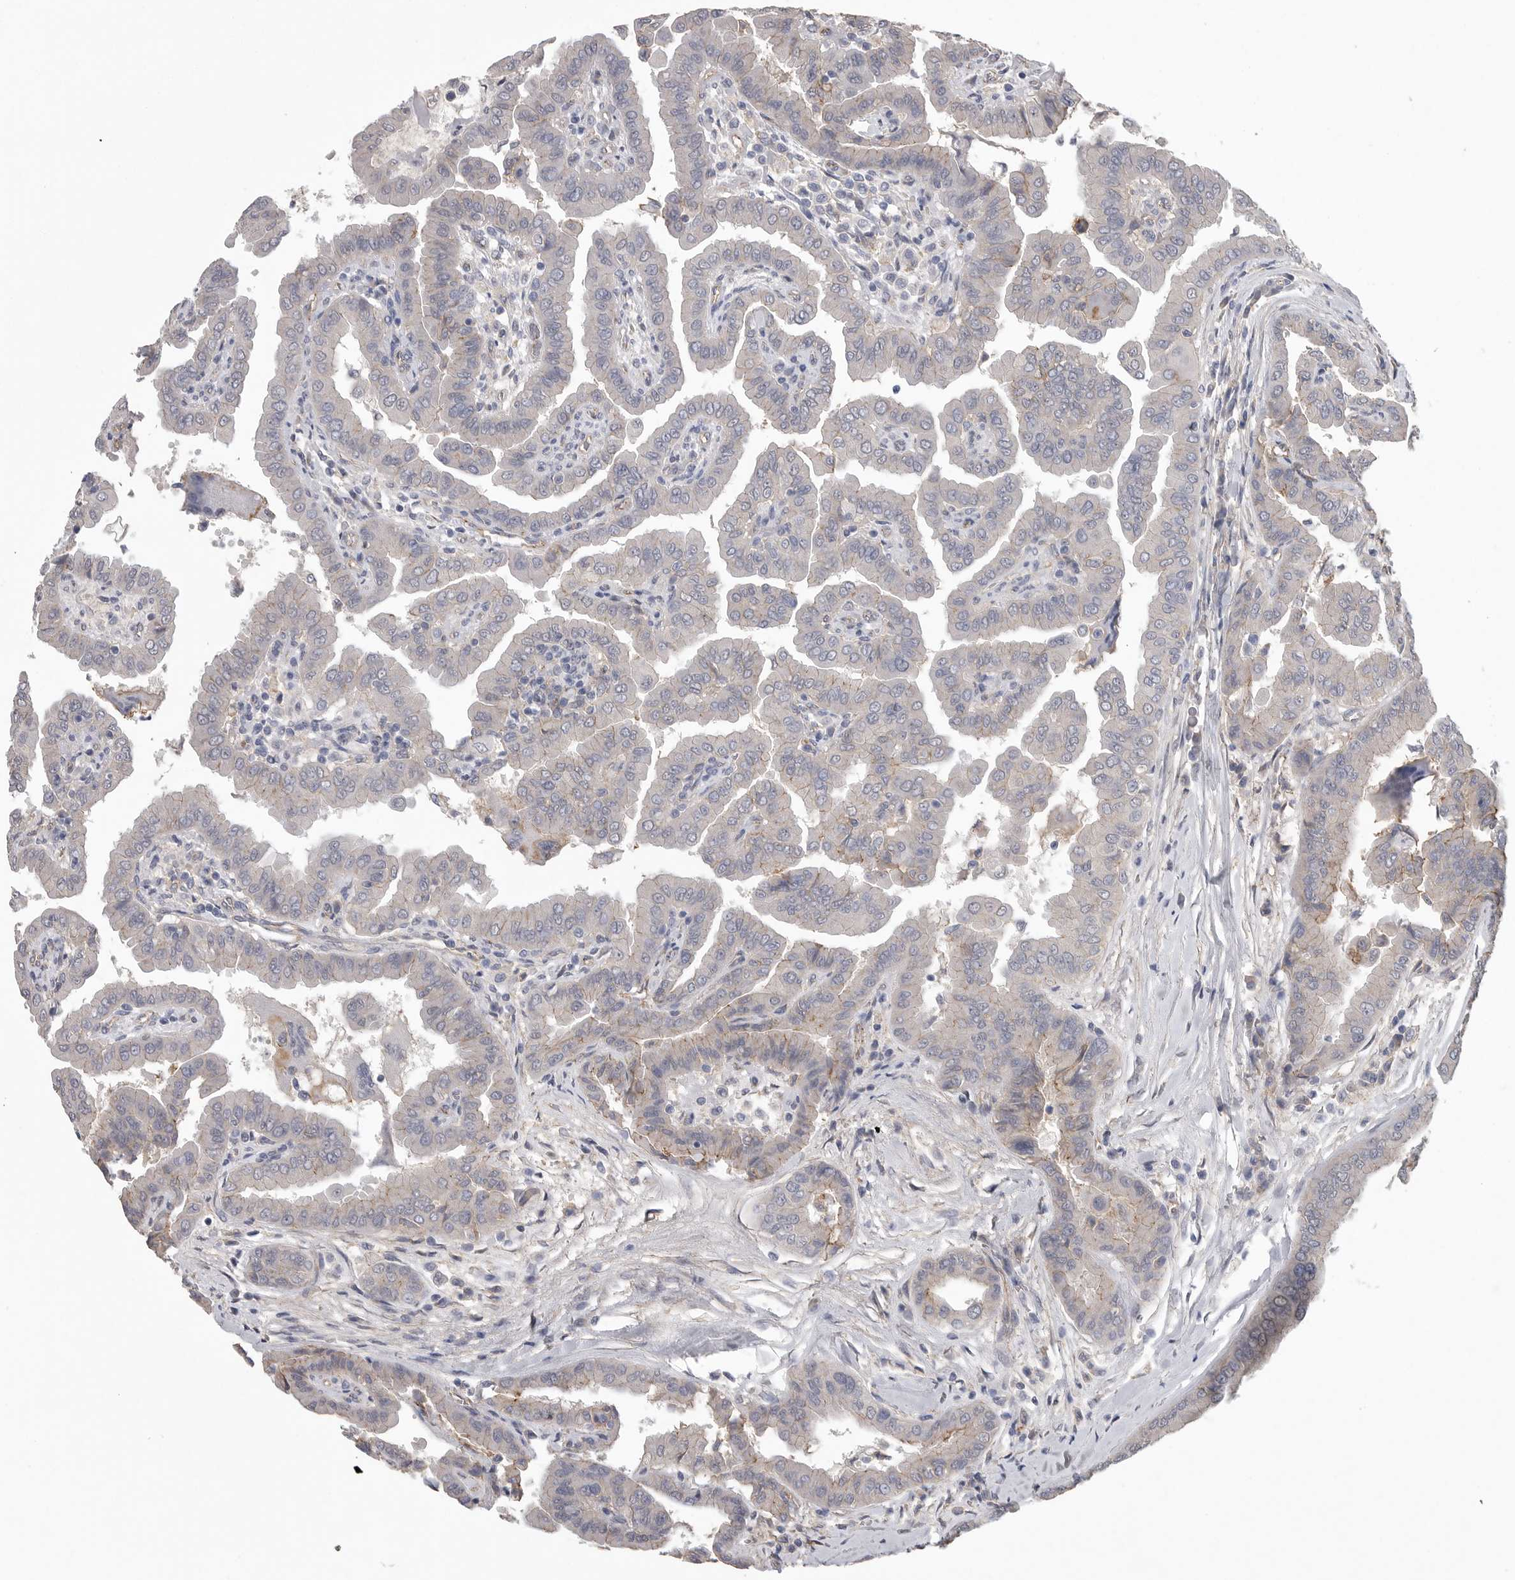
{"staining": {"intensity": "negative", "quantity": "none", "location": "none"}, "tissue": "thyroid cancer", "cell_type": "Tumor cells", "image_type": "cancer", "snomed": [{"axis": "morphology", "description": "Papillary adenocarcinoma, NOS"}, {"axis": "topography", "description": "Thyroid gland"}], "caption": "This is an IHC photomicrograph of human thyroid cancer. There is no staining in tumor cells.", "gene": "NECTIN2", "patient": {"sex": "male", "age": 33}}